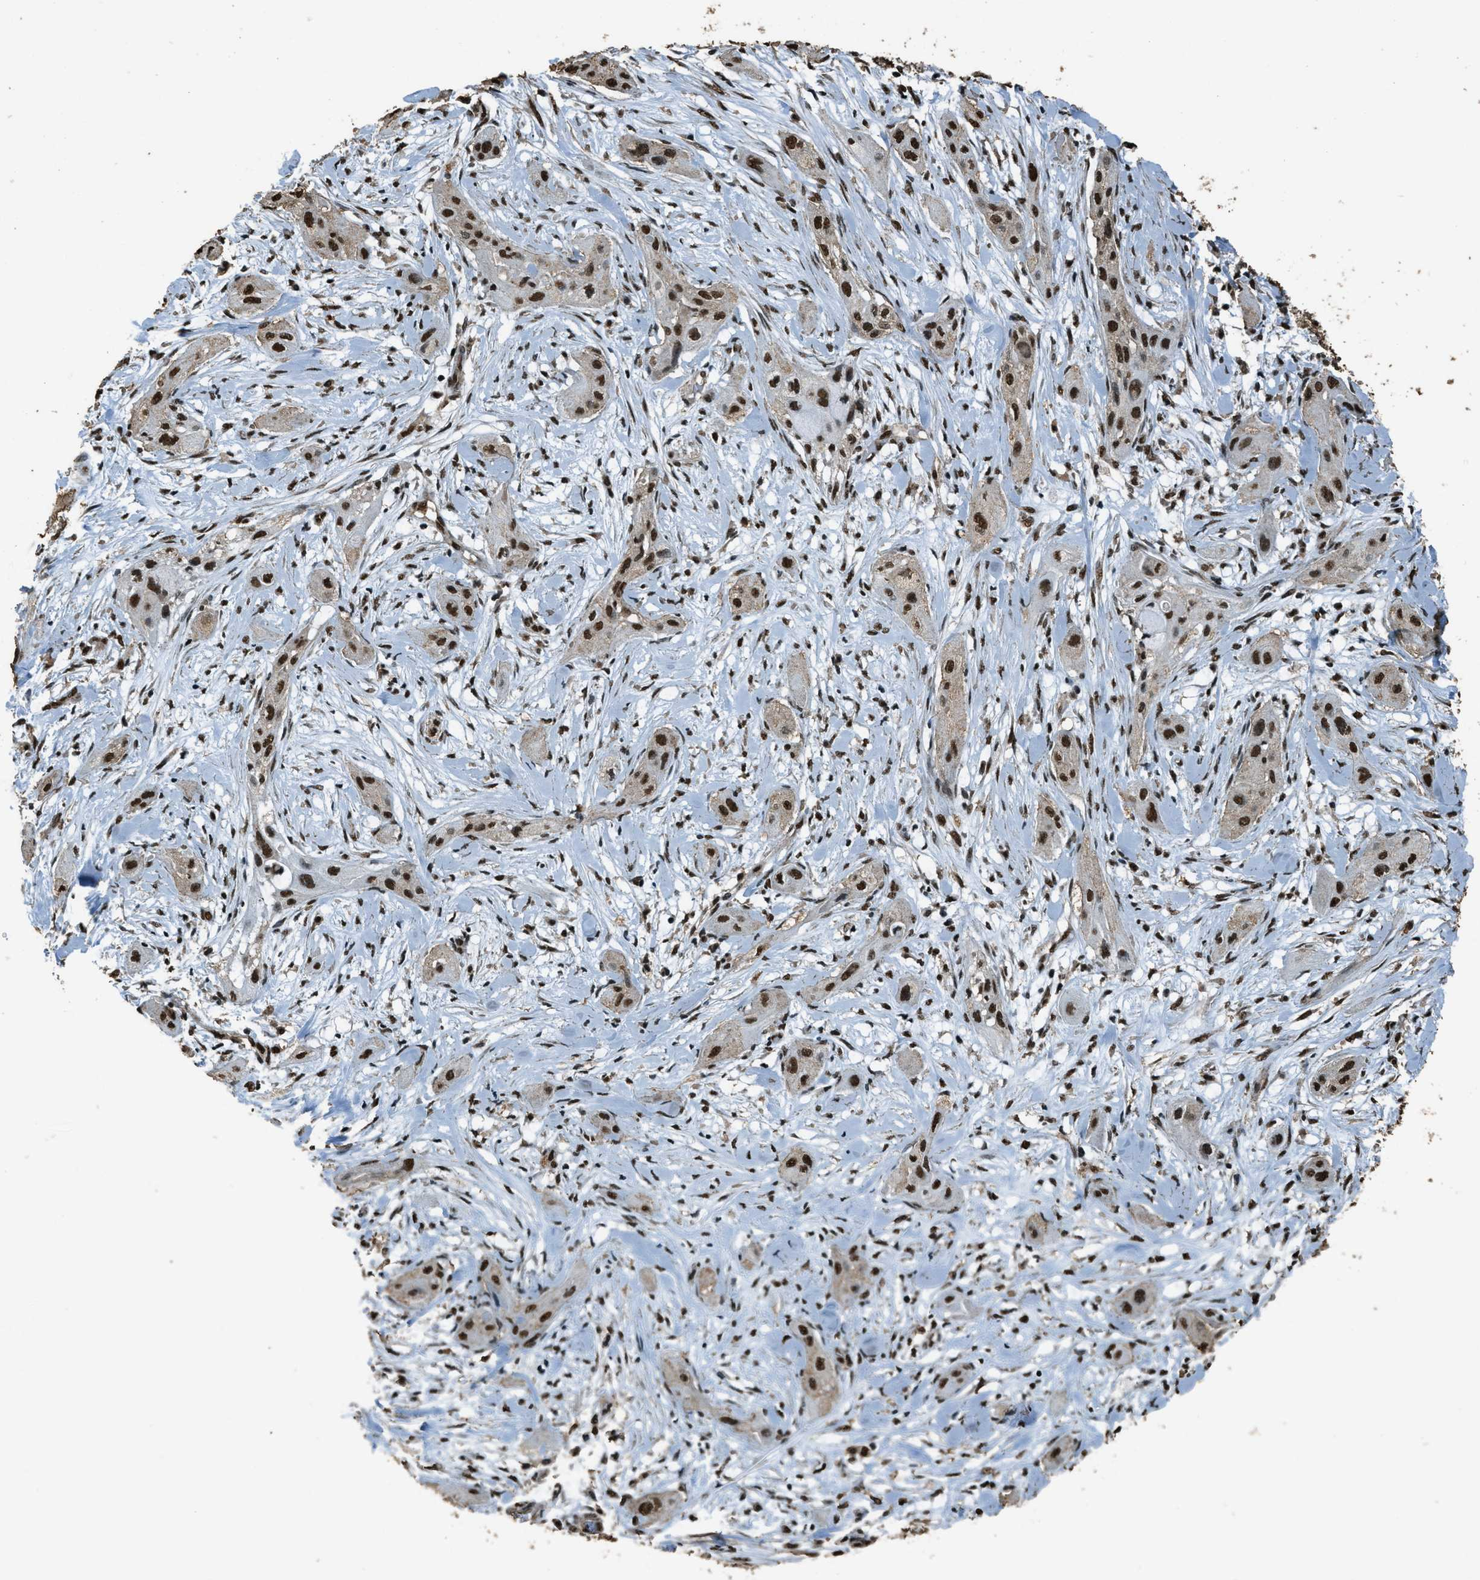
{"staining": {"intensity": "strong", "quantity": ">75%", "location": "nuclear"}, "tissue": "lung cancer", "cell_type": "Tumor cells", "image_type": "cancer", "snomed": [{"axis": "morphology", "description": "Squamous cell carcinoma, NOS"}, {"axis": "topography", "description": "Lung"}], "caption": "About >75% of tumor cells in human lung cancer (squamous cell carcinoma) show strong nuclear protein expression as visualized by brown immunohistochemical staining.", "gene": "MYB", "patient": {"sex": "female", "age": 47}}